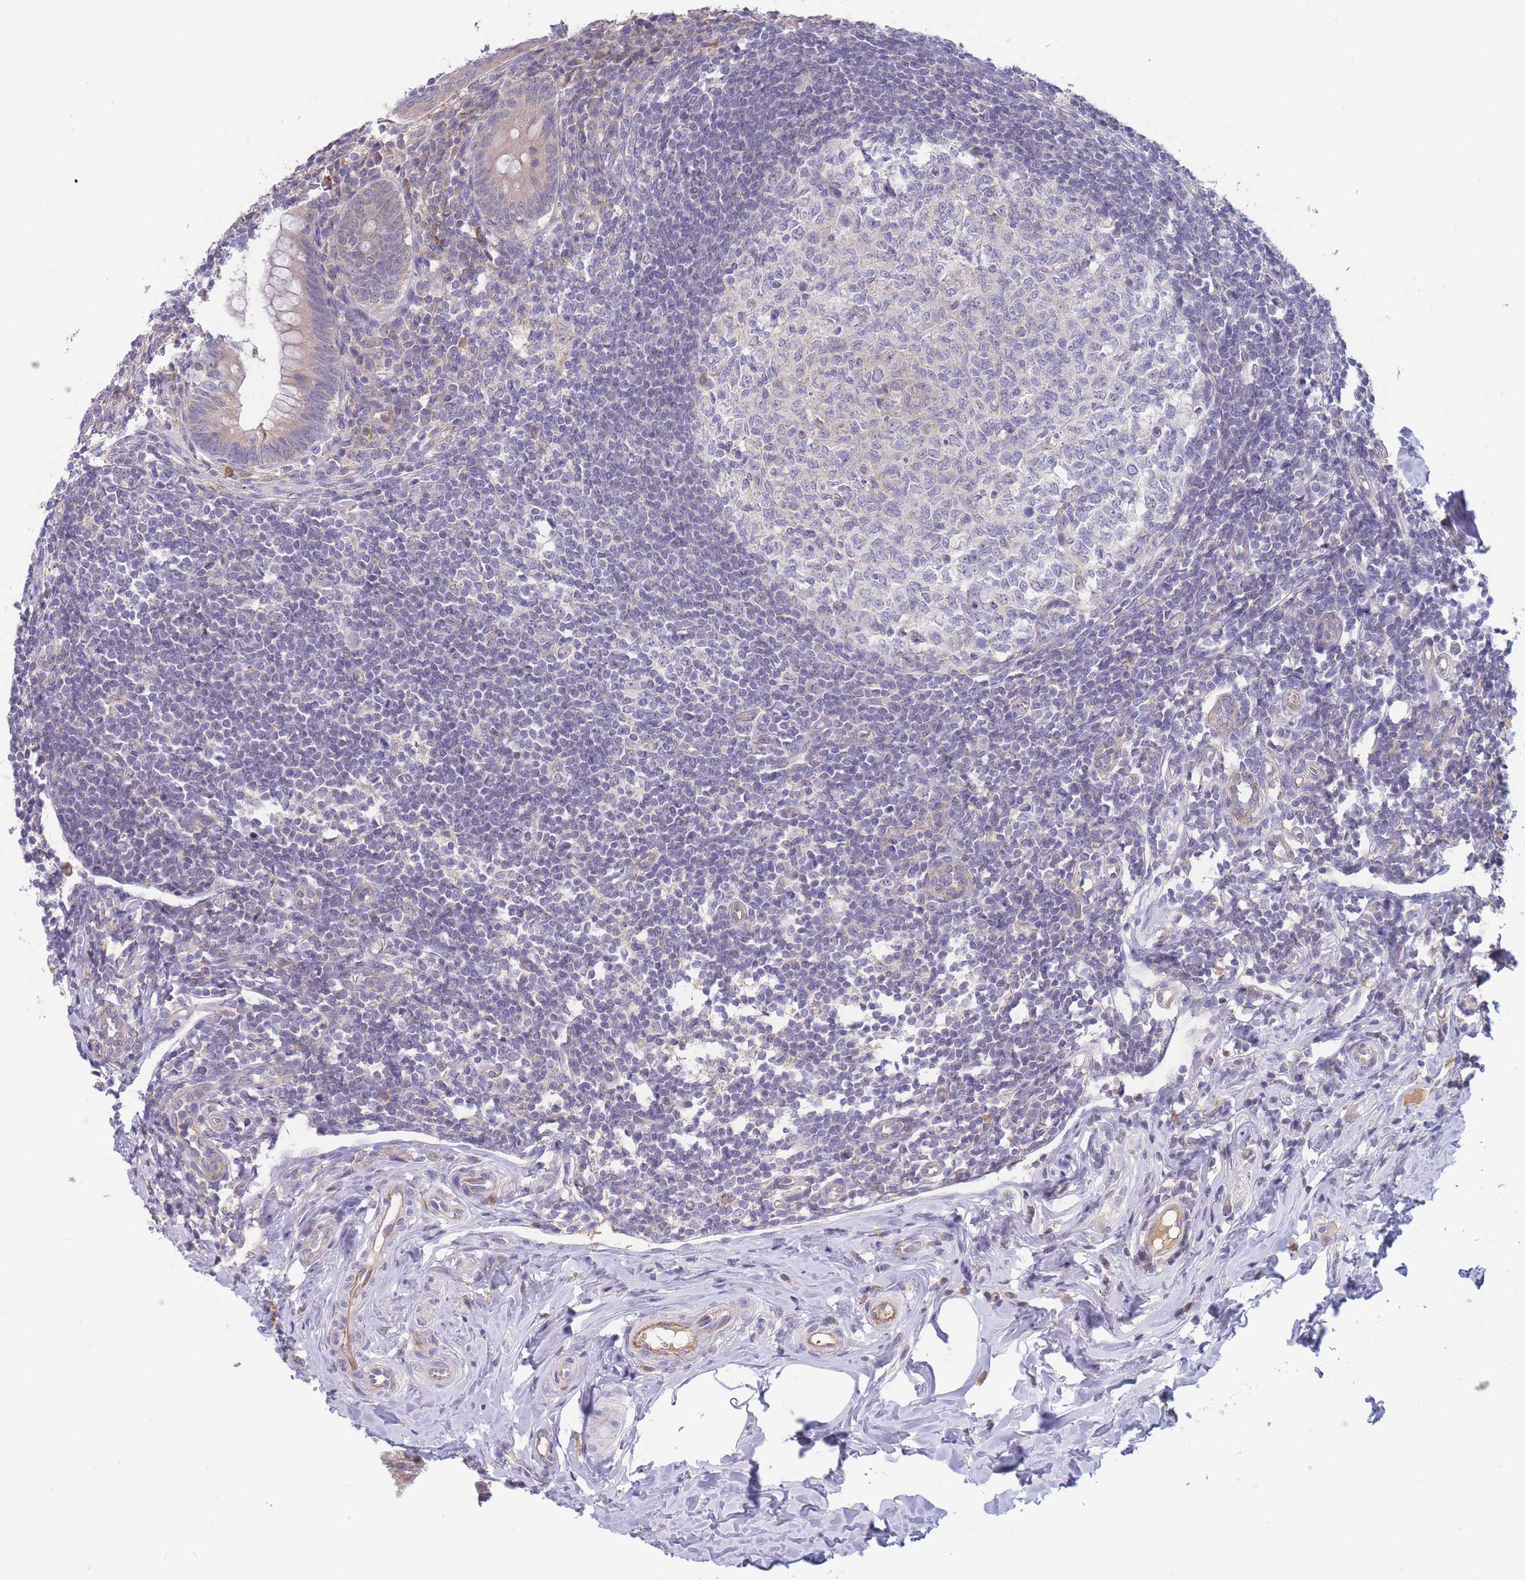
{"staining": {"intensity": "weak", "quantity": "<25%", "location": "cytoplasmic/membranous"}, "tissue": "appendix", "cell_type": "Glandular cells", "image_type": "normal", "snomed": [{"axis": "morphology", "description": "Normal tissue, NOS"}, {"axis": "topography", "description": "Appendix"}], "caption": "There is no significant expression in glandular cells of appendix. Brightfield microscopy of IHC stained with DAB (3,3'-diaminobenzidine) (brown) and hematoxylin (blue), captured at high magnification.", "gene": "NDUFAF5", "patient": {"sex": "female", "age": 33}}